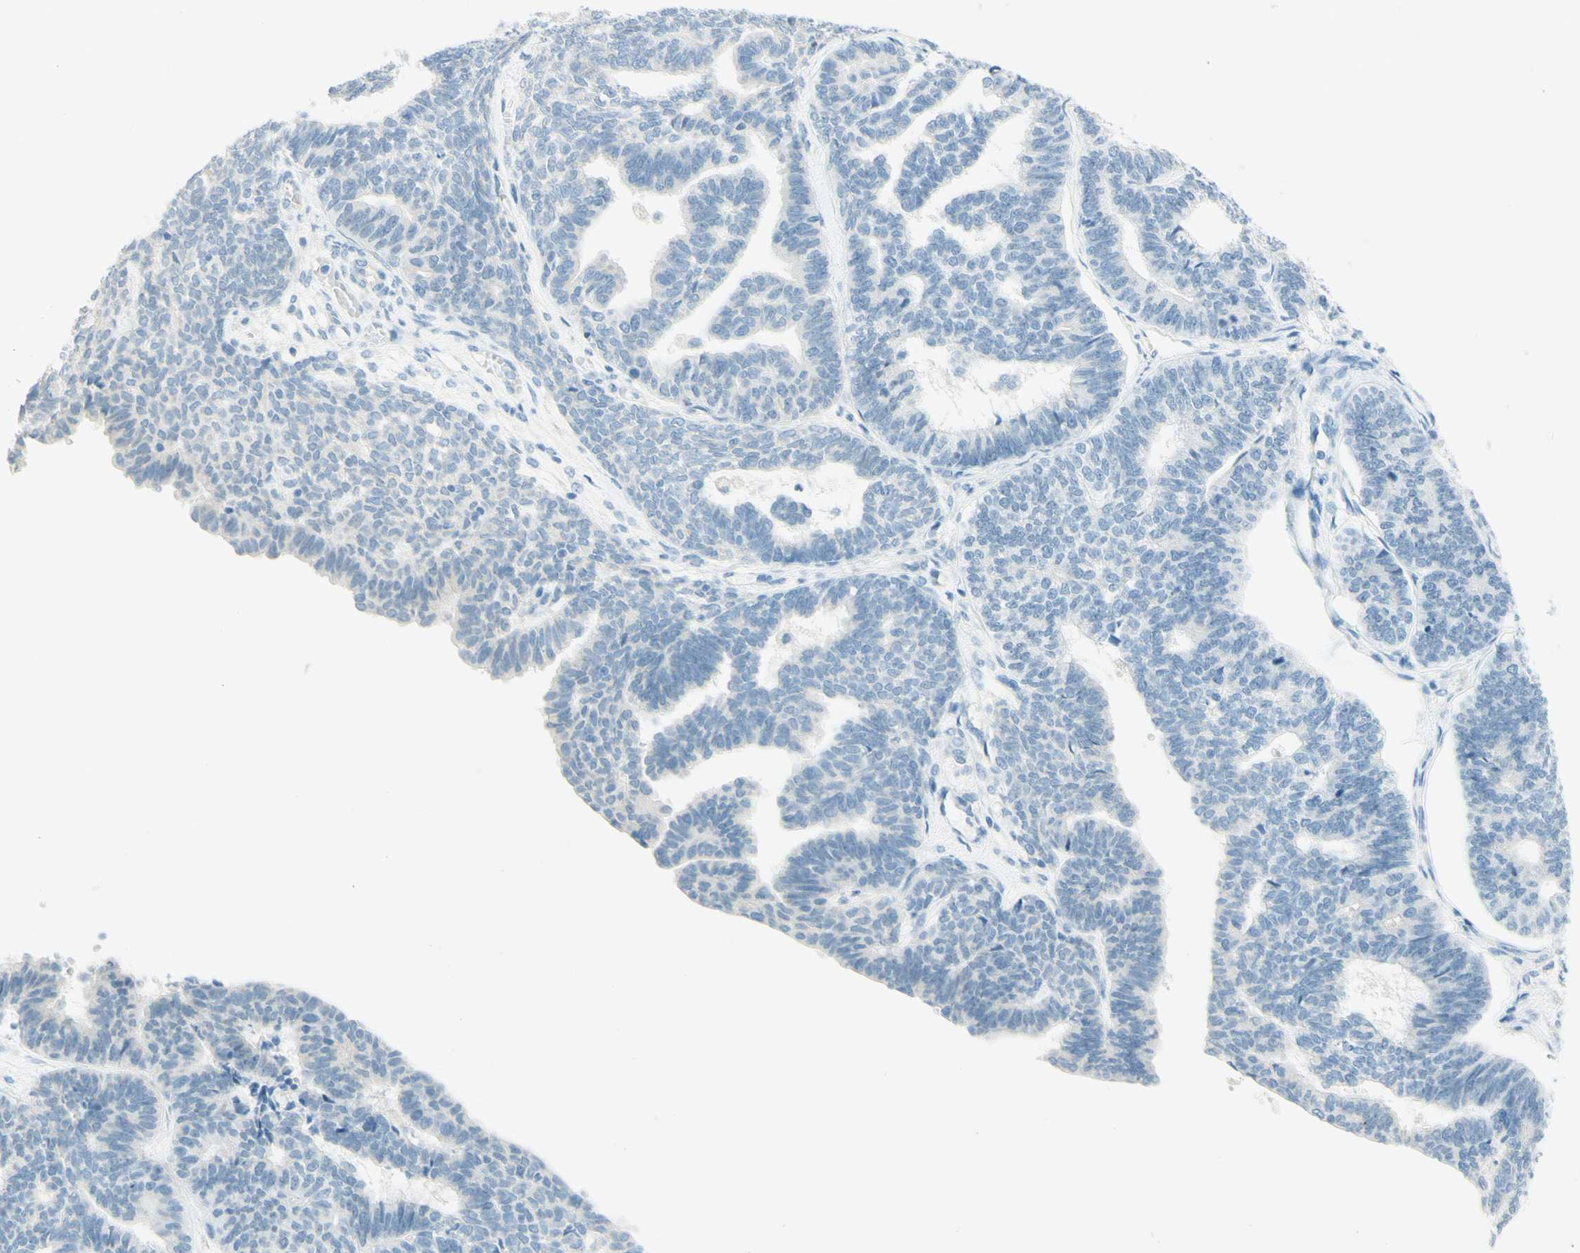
{"staining": {"intensity": "negative", "quantity": "none", "location": "none"}, "tissue": "endometrial cancer", "cell_type": "Tumor cells", "image_type": "cancer", "snomed": [{"axis": "morphology", "description": "Adenocarcinoma, NOS"}, {"axis": "topography", "description": "Endometrium"}], "caption": "Immunohistochemical staining of human endometrial cancer (adenocarcinoma) exhibits no significant positivity in tumor cells.", "gene": "TMEM132D", "patient": {"sex": "female", "age": 70}}